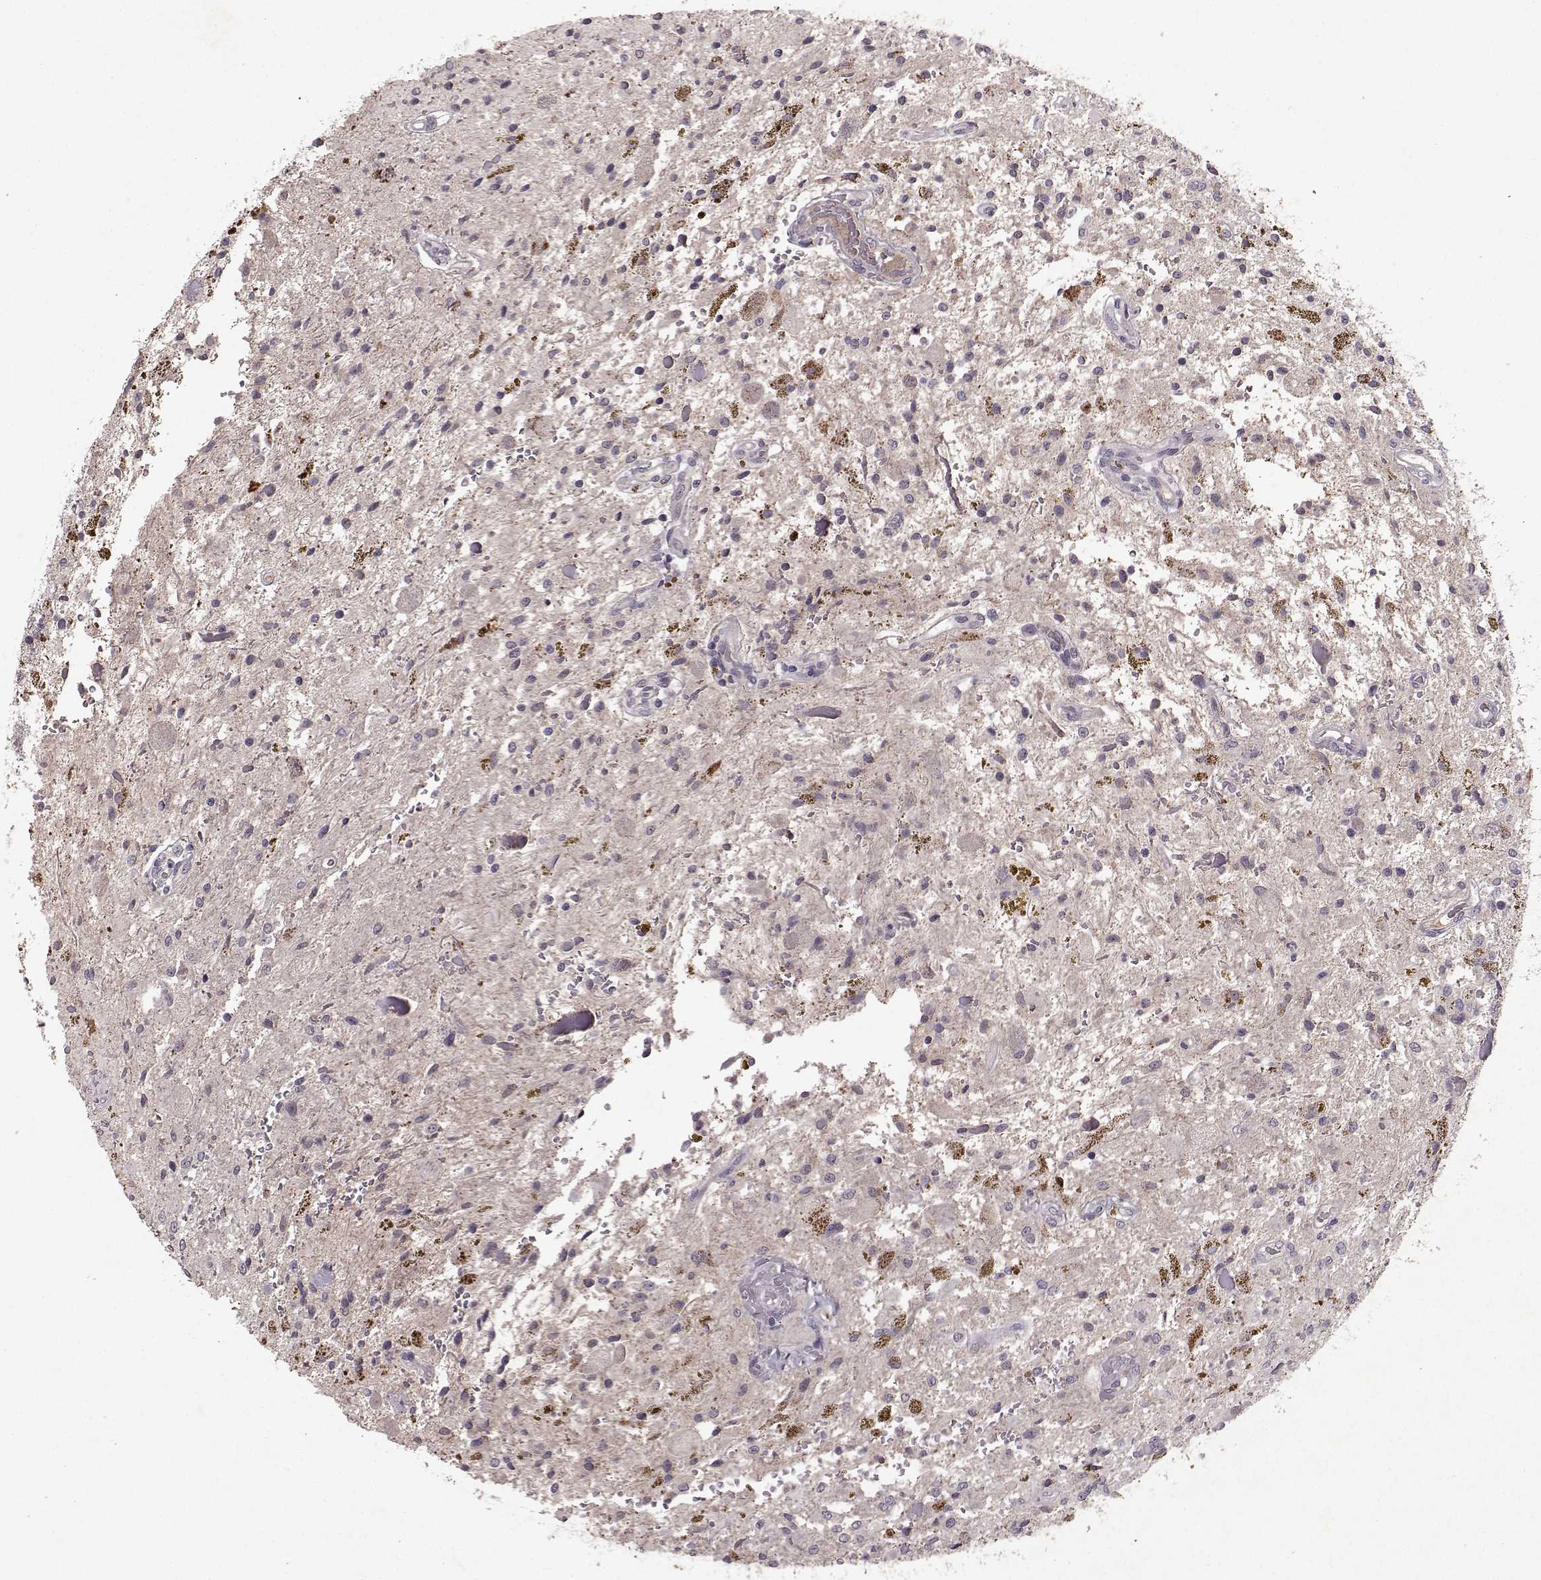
{"staining": {"intensity": "negative", "quantity": "none", "location": "none"}, "tissue": "glioma", "cell_type": "Tumor cells", "image_type": "cancer", "snomed": [{"axis": "morphology", "description": "Glioma, malignant, Low grade"}, {"axis": "topography", "description": "Cerebellum"}], "caption": "Glioma was stained to show a protein in brown. There is no significant positivity in tumor cells.", "gene": "FRRS1L", "patient": {"sex": "female", "age": 14}}